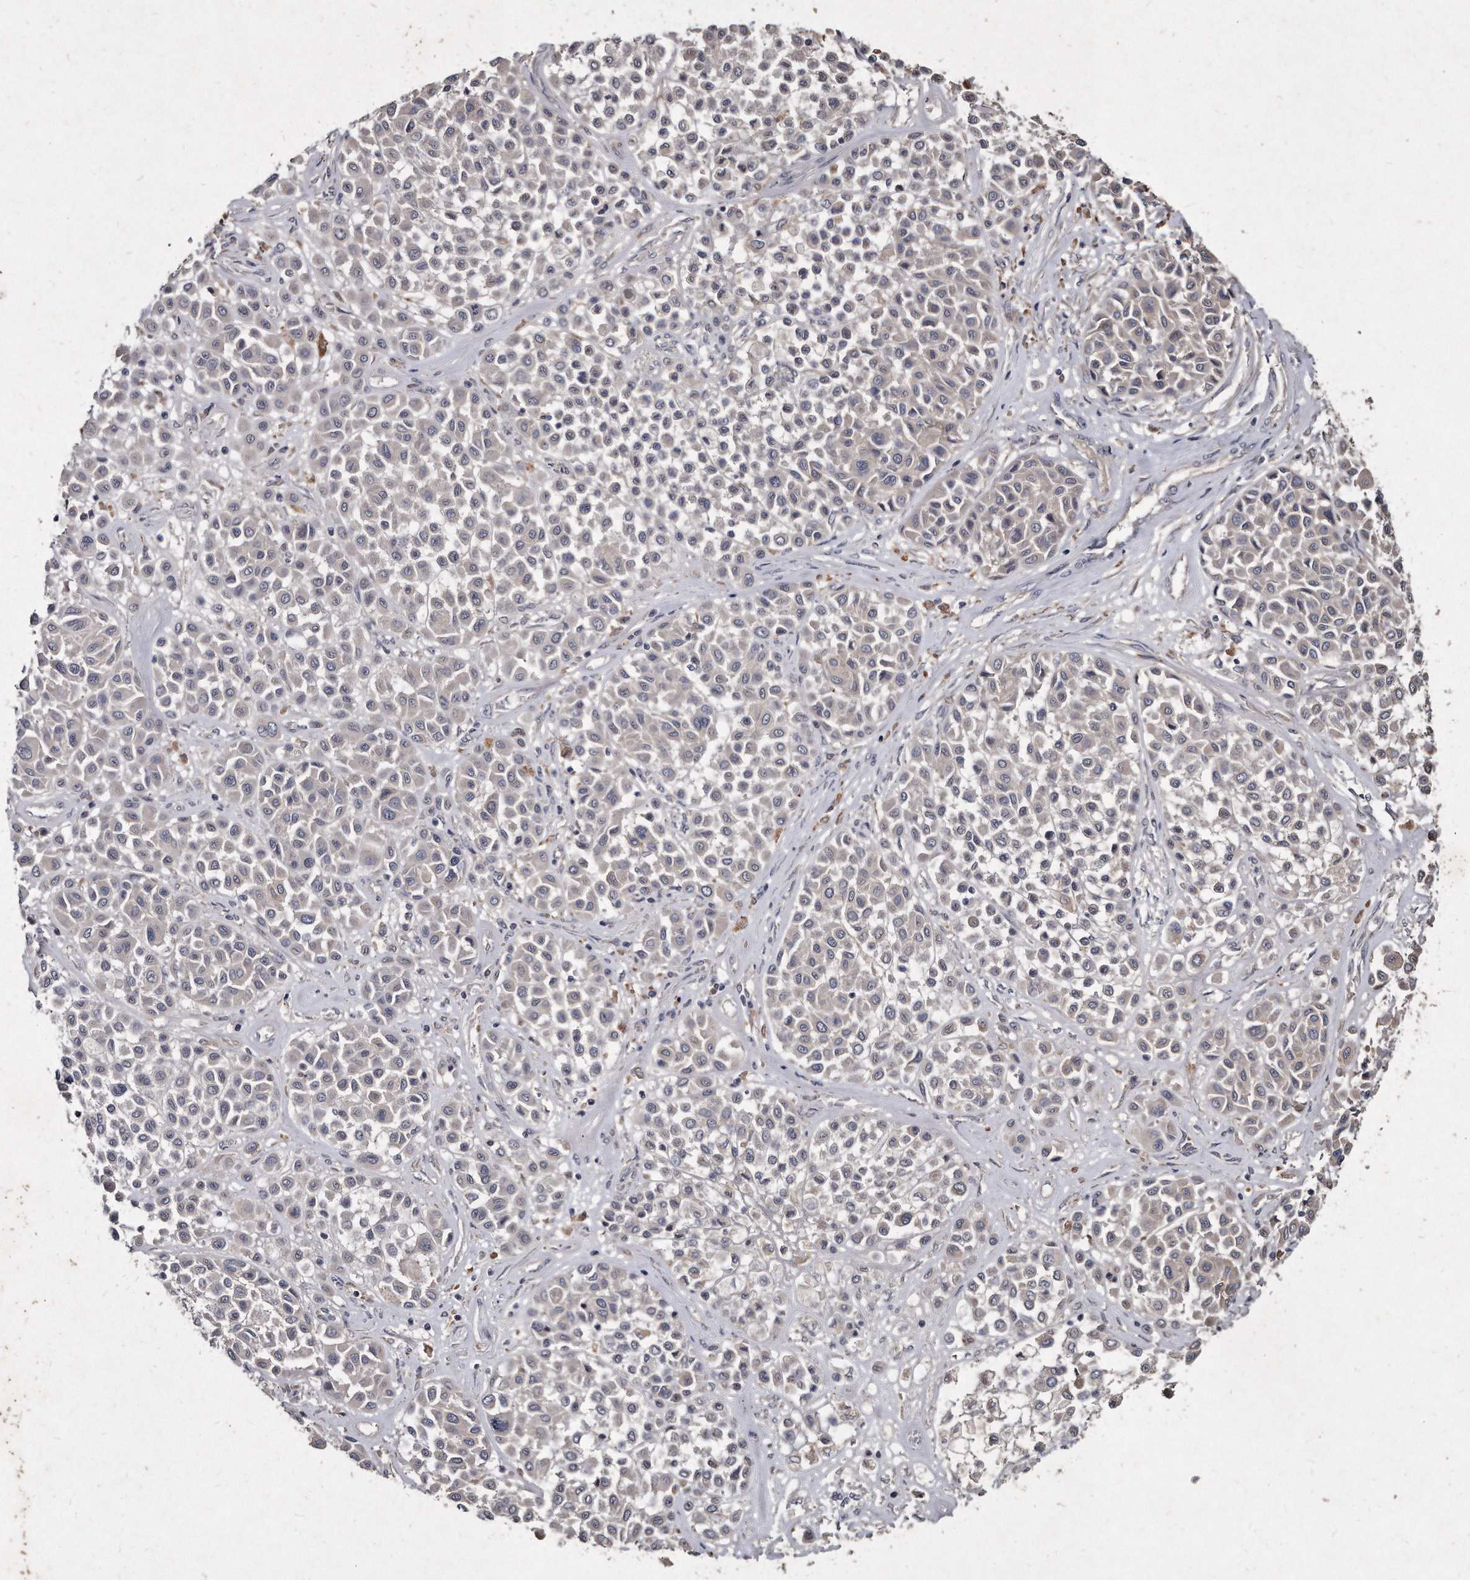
{"staining": {"intensity": "negative", "quantity": "none", "location": "none"}, "tissue": "melanoma", "cell_type": "Tumor cells", "image_type": "cancer", "snomed": [{"axis": "morphology", "description": "Malignant melanoma, Metastatic site"}, {"axis": "topography", "description": "Soft tissue"}], "caption": "An IHC histopathology image of malignant melanoma (metastatic site) is shown. There is no staining in tumor cells of malignant melanoma (metastatic site). Brightfield microscopy of immunohistochemistry (IHC) stained with DAB (3,3'-diaminobenzidine) (brown) and hematoxylin (blue), captured at high magnification.", "gene": "KLHDC3", "patient": {"sex": "male", "age": 41}}